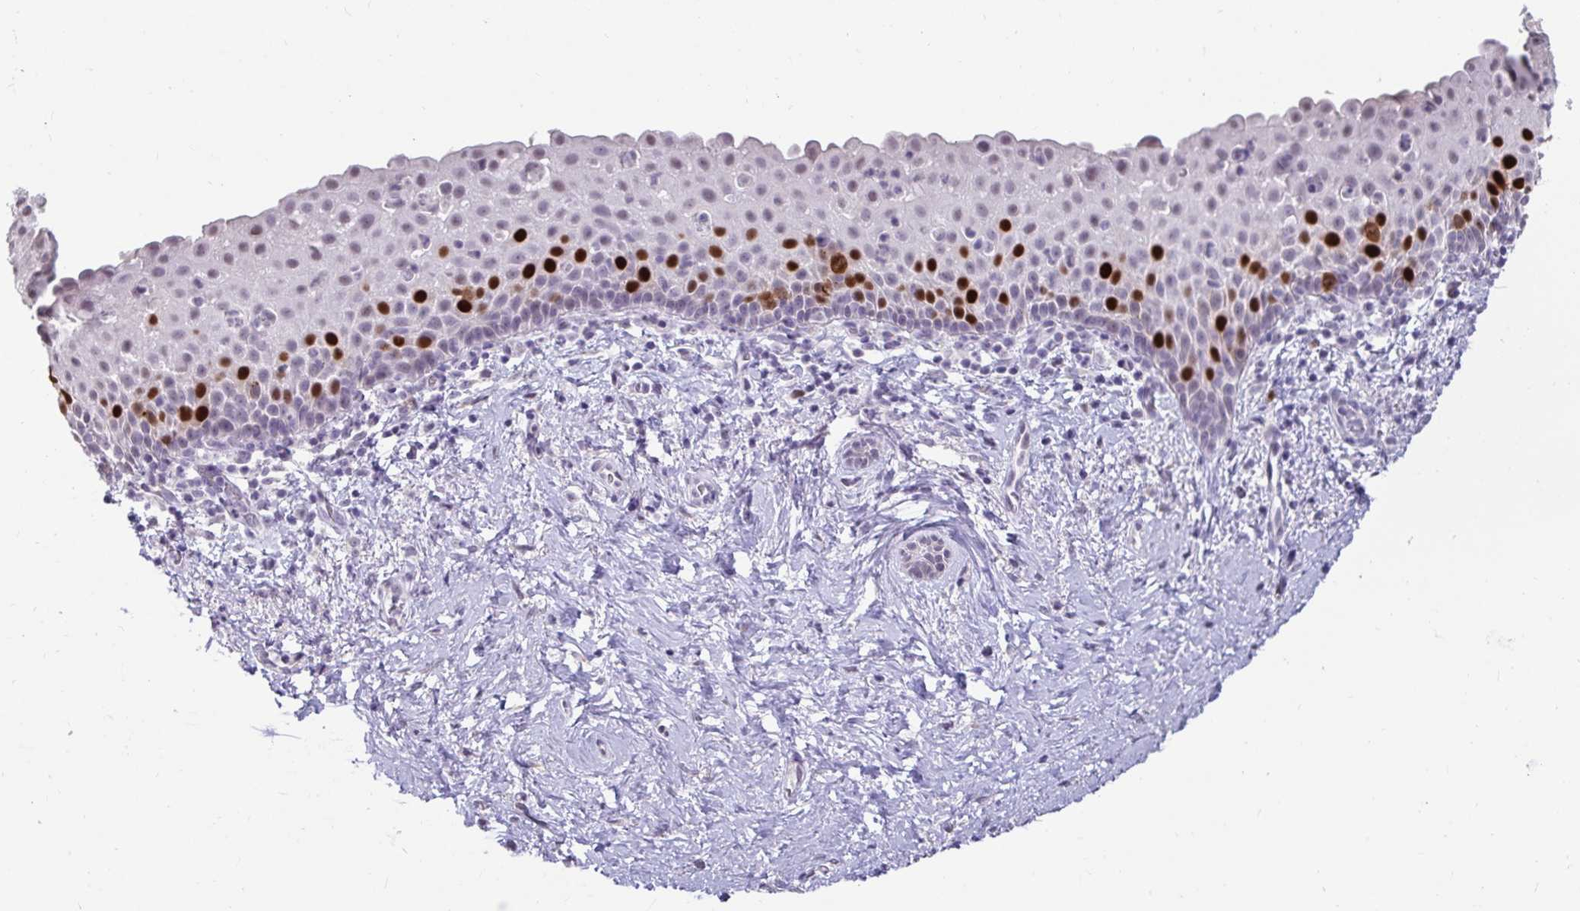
{"staining": {"intensity": "strong", "quantity": "25%-75%", "location": "nuclear"}, "tissue": "vagina", "cell_type": "Squamous epithelial cells", "image_type": "normal", "snomed": [{"axis": "morphology", "description": "Normal tissue, NOS"}, {"axis": "topography", "description": "Vagina"}], "caption": "Immunohistochemistry (IHC) (DAB) staining of benign vagina shows strong nuclear protein expression in approximately 25%-75% of squamous epithelial cells.", "gene": "ANLN", "patient": {"sex": "female", "age": 61}}